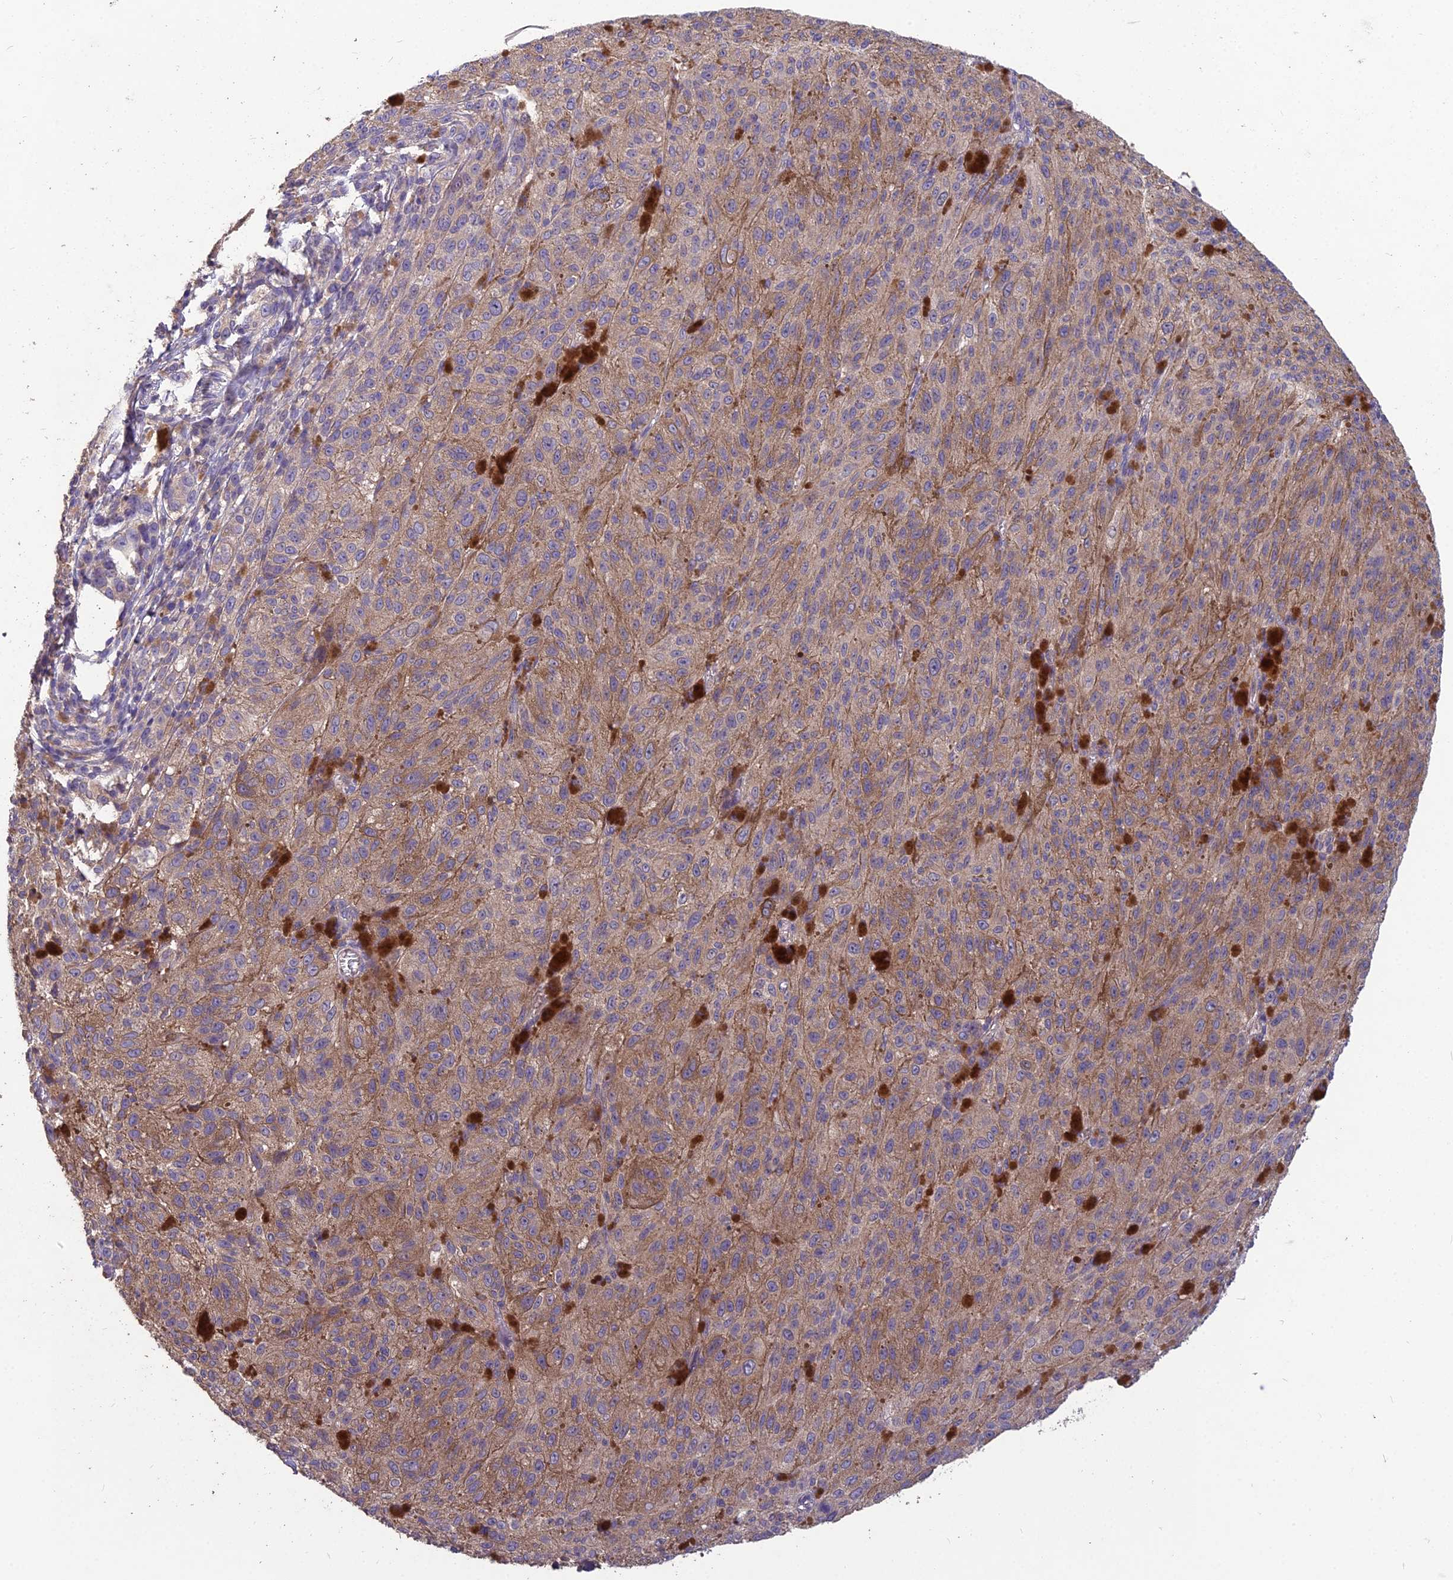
{"staining": {"intensity": "moderate", "quantity": "25%-75%", "location": "cytoplasmic/membranous"}, "tissue": "melanoma", "cell_type": "Tumor cells", "image_type": "cancer", "snomed": [{"axis": "morphology", "description": "Malignant melanoma, NOS"}, {"axis": "topography", "description": "Skin"}], "caption": "Immunohistochemical staining of melanoma shows moderate cytoplasmic/membranous protein staining in about 25%-75% of tumor cells.", "gene": "CEACAM16", "patient": {"sex": "female", "age": 52}}